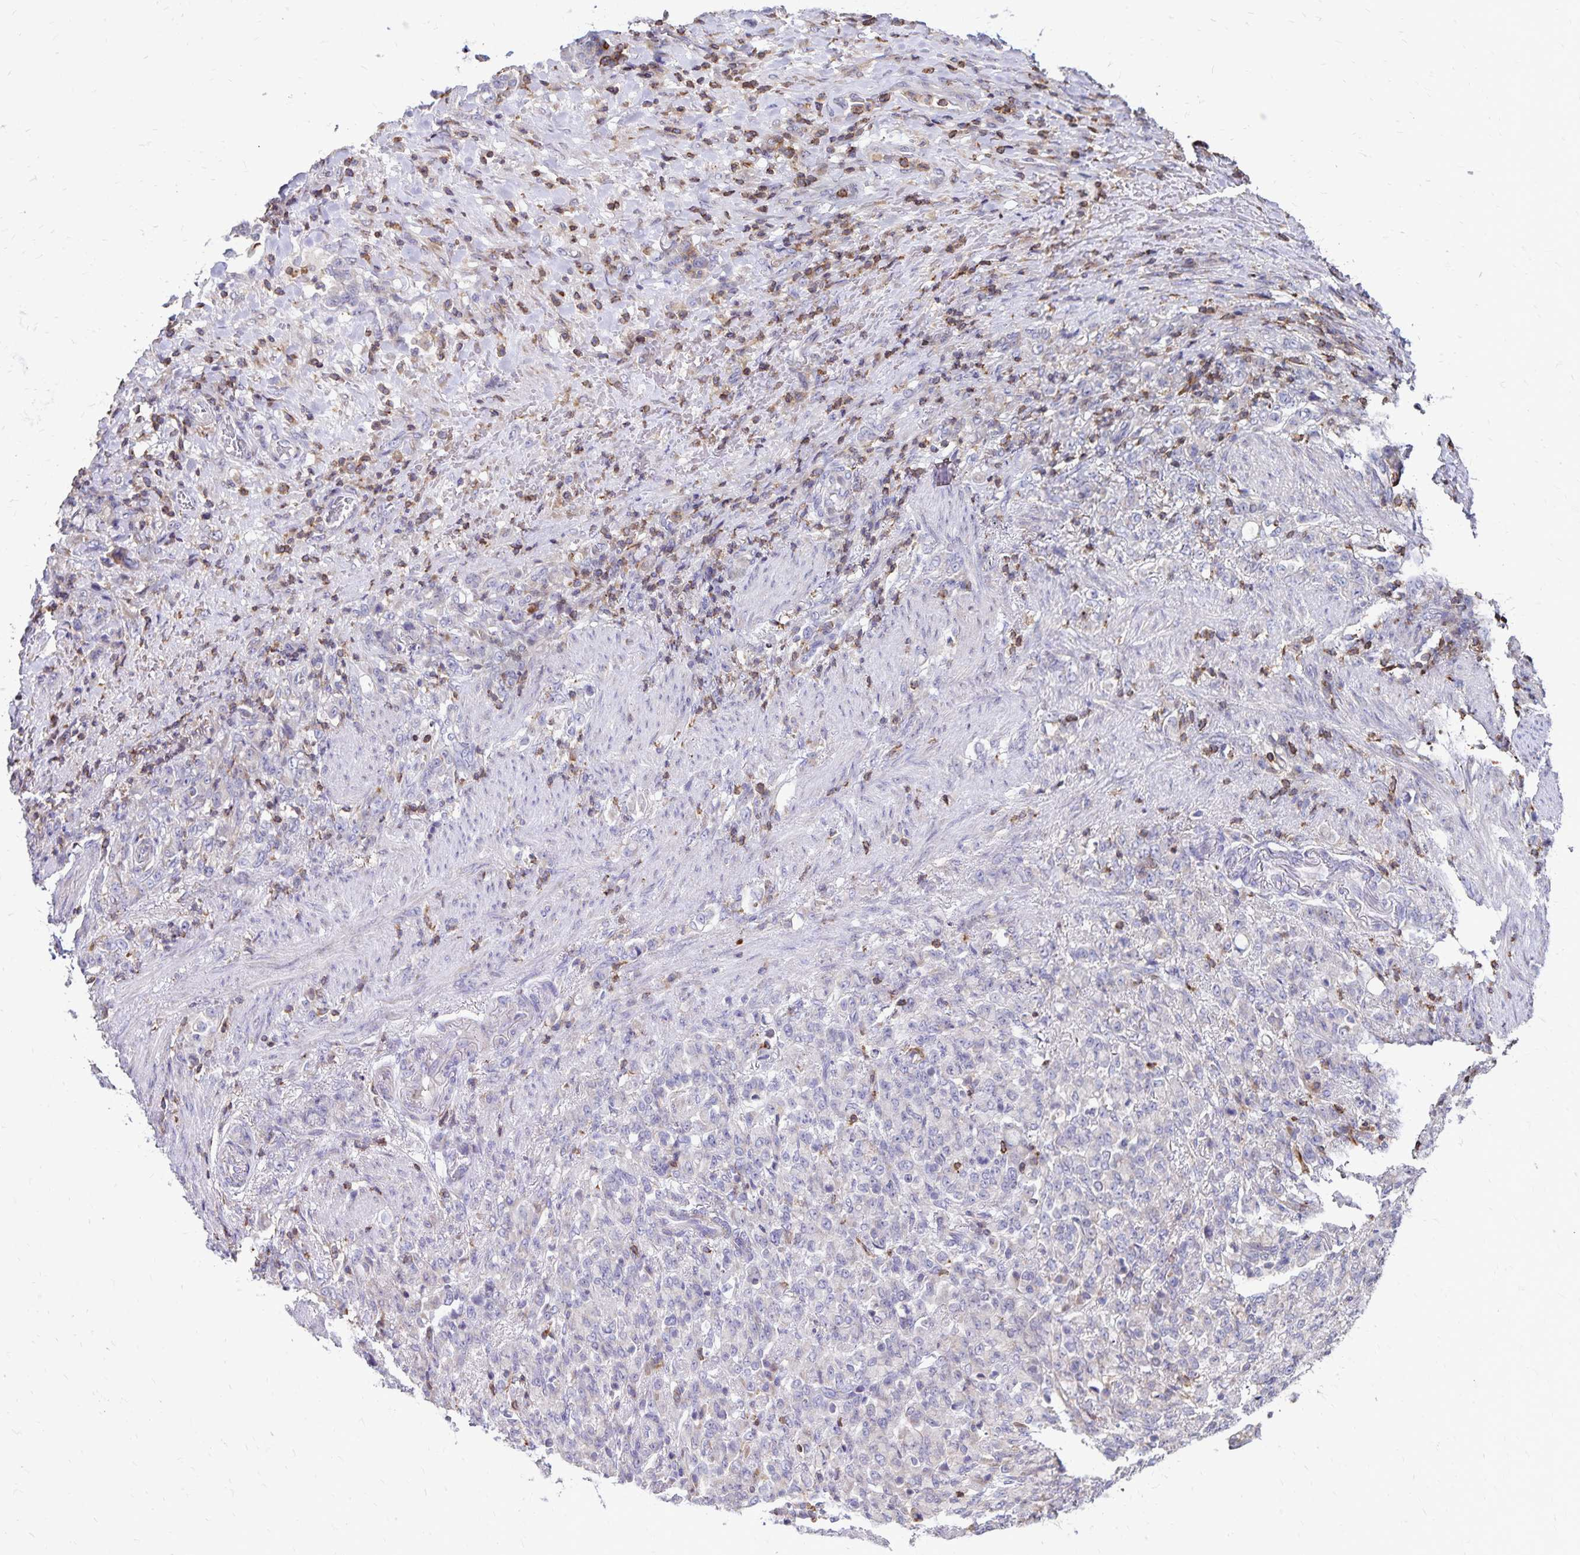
{"staining": {"intensity": "negative", "quantity": "none", "location": "none"}, "tissue": "stomach cancer", "cell_type": "Tumor cells", "image_type": "cancer", "snomed": [{"axis": "morphology", "description": "Adenocarcinoma, NOS"}, {"axis": "topography", "description": "Stomach"}], "caption": "IHC image of adenocarcinoma (stomach) stained for a protein (brown), which exhibits no positivity in tumor cells. Nuclei are stained in blue.", "gene": "NAGPA", "patient": {"sex": "female", "age": 79}}